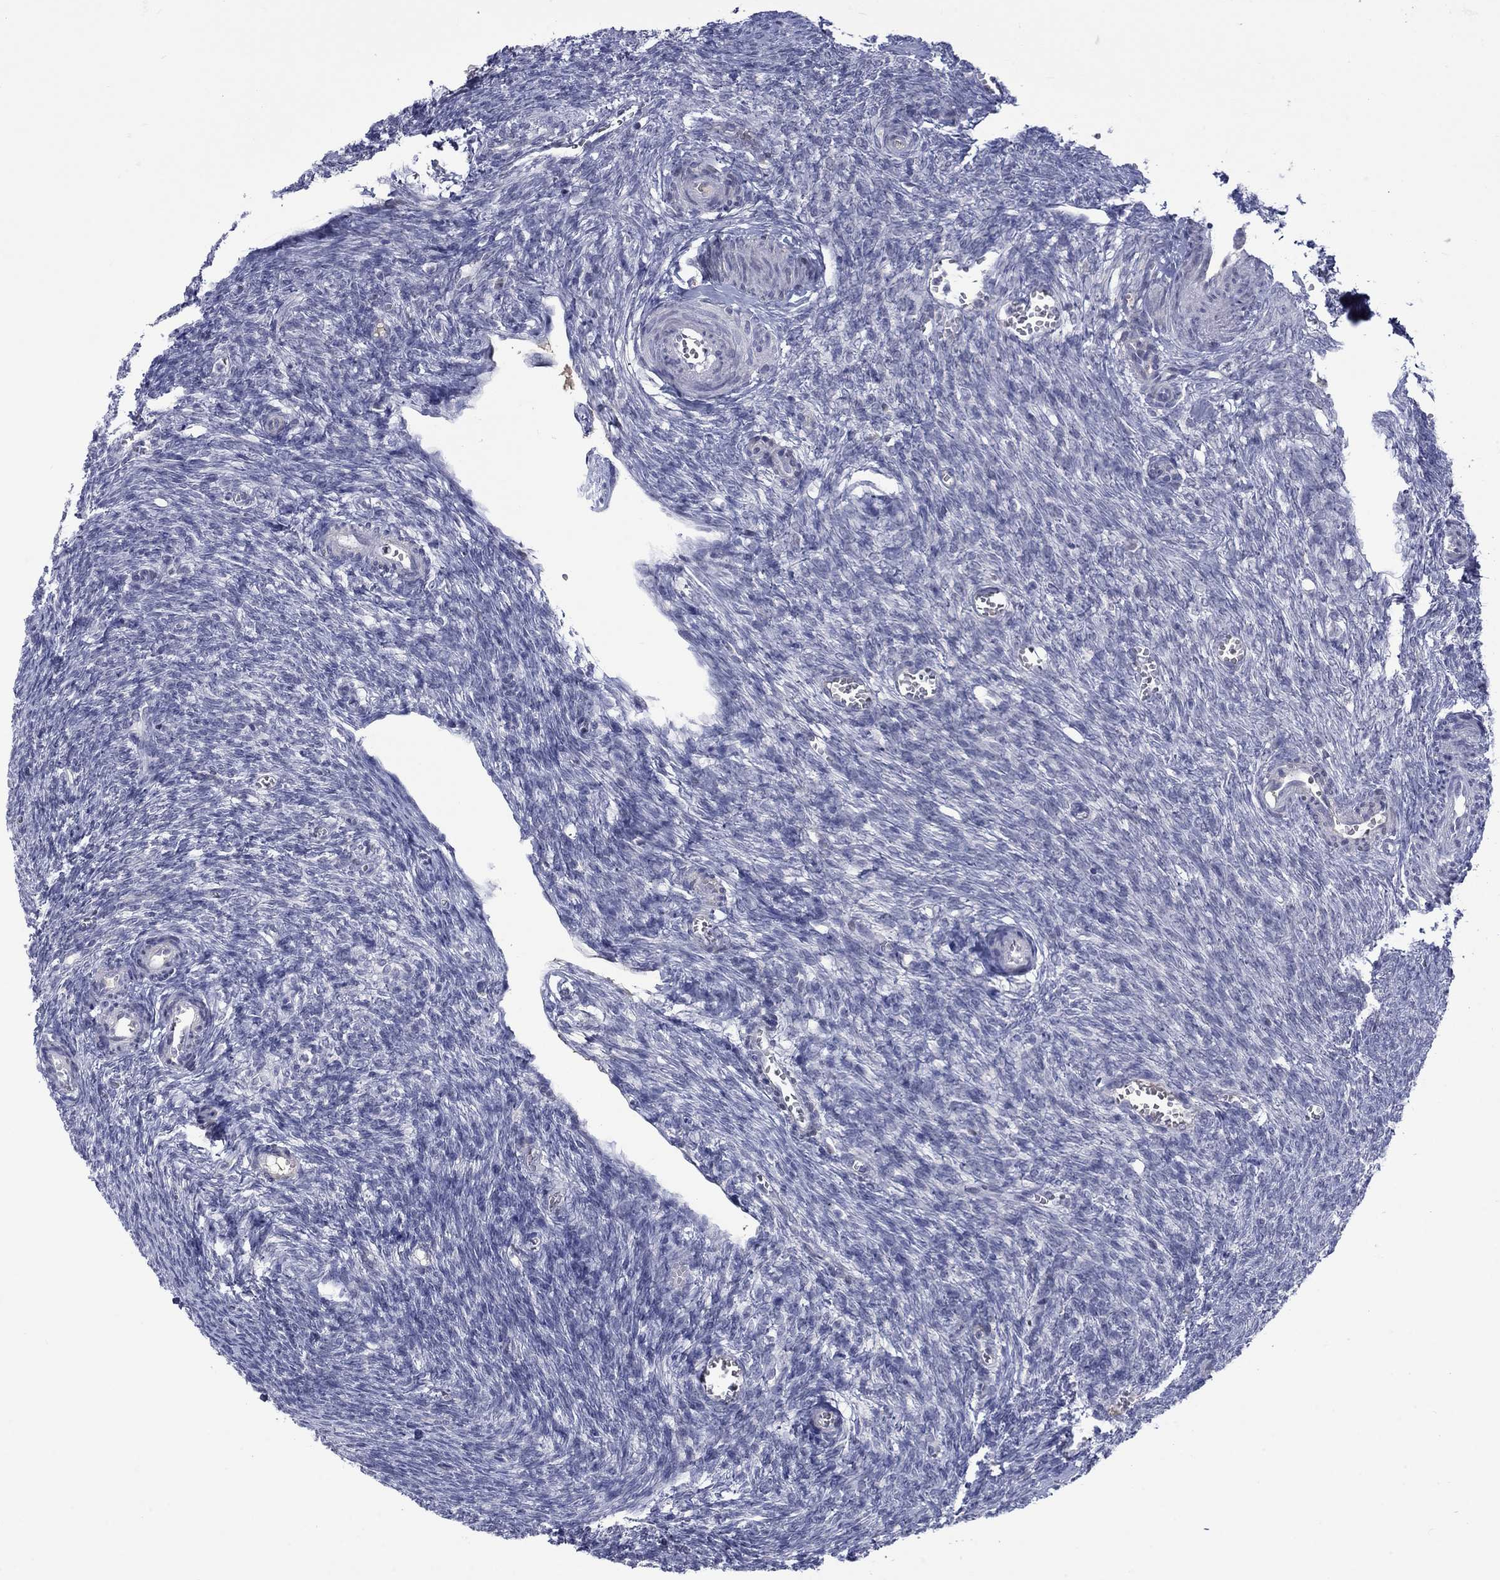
{"staining": {"intensity": "negative", "quantity": "none", "location": "none"}, "tissue": "ovary", "cell_type": "Ovarian stroma cells", "image_type": "normal", "snomed": [{"axis": "morphology", "description": "Normal tissue, NOS"}, {"axis": "topography", "description": "Ovary"}], "caption": "Immunohistochemical staining of normal human ovary shows no significant positivity in ovarian stroma cells. (Brightfield microscopy of DAB IHC at high magnification).", "gene": "NSMF", "patient": {"sex": "female", "age": 43}}